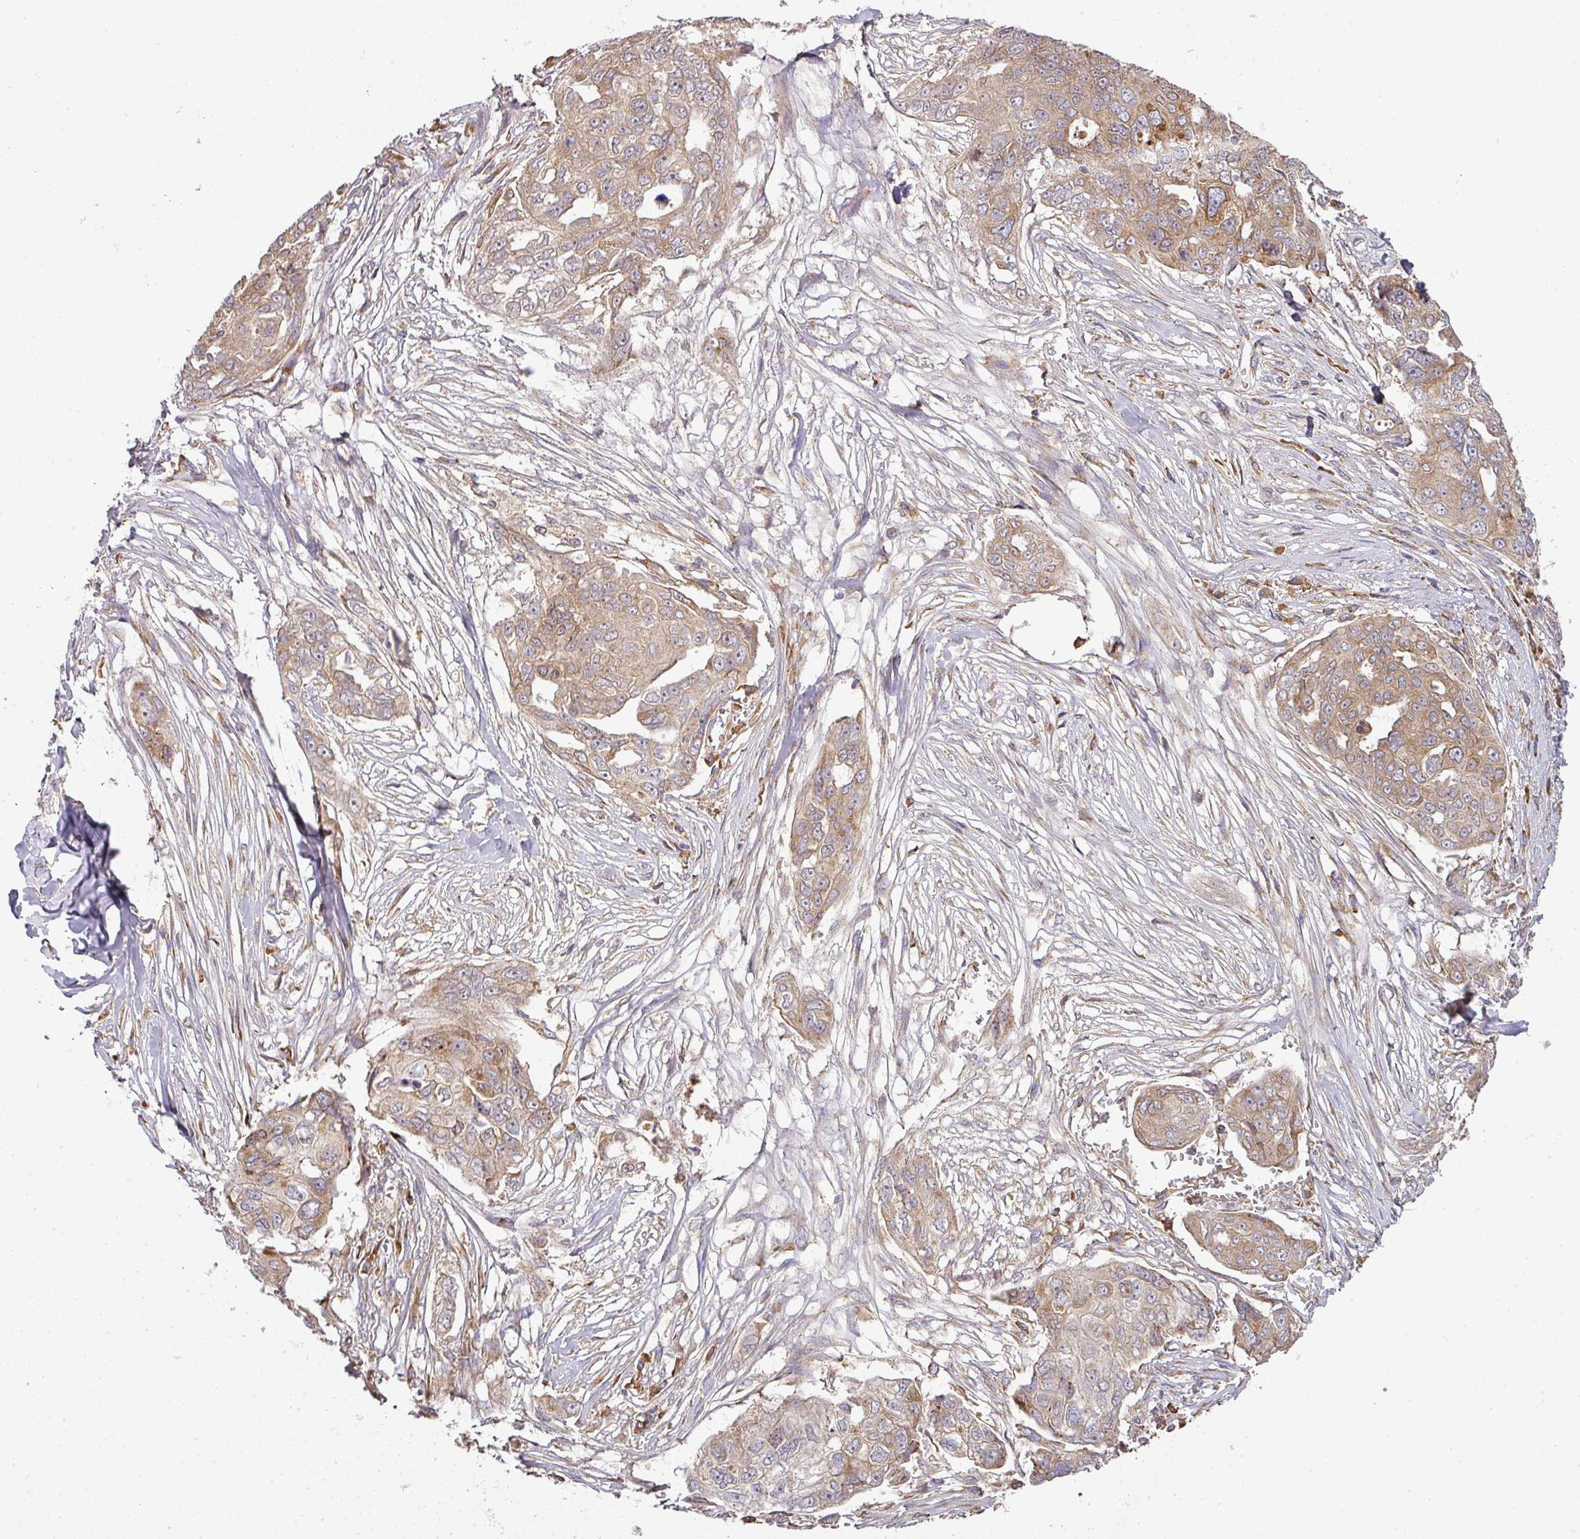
{"staining": {"intensity": "moderate", "quantity": ">75%", "location": "cytoplasmic/membranous"}, "tissue": "ovarian cancer", "cell_type": "Tumor cells", "image_type": "cancer", "snomed": [{"axis": "morphology", "description": "Carcinoma, endometroid"}, {"axis": "topography", "description": "Ovary"}], "caption": "A brown stain shows moderate cytoplasmic/membranous positivity of a protein in human ovarian cancer (endometroid carcinoma) tumor cells. (DAB (3,3'-diaminobenzidine) IHC, brown staining for protein, blue staining for nuclei).", "gene": "GALP", "patient": {"sex": "female", "age": 70}}